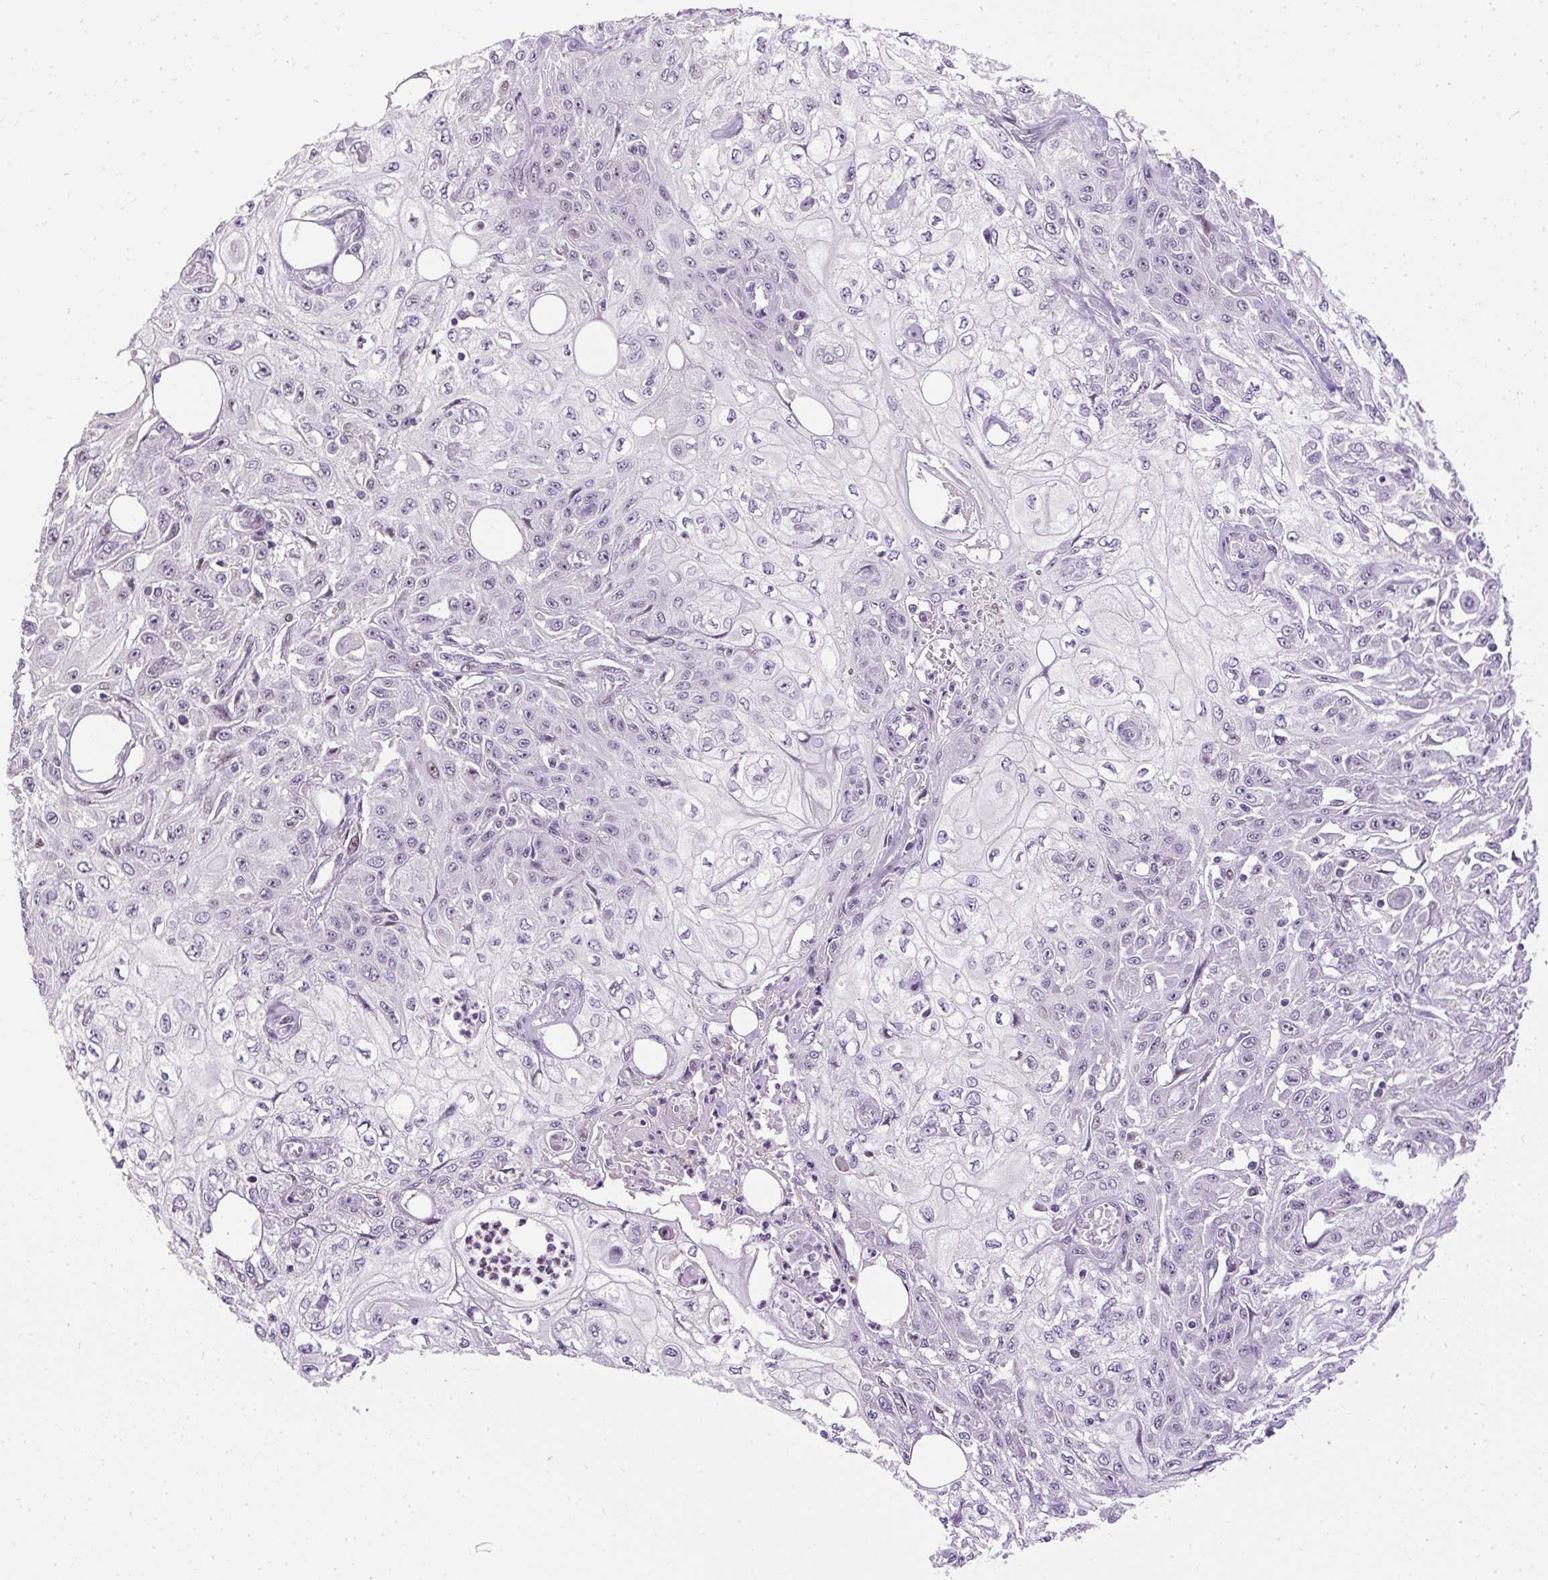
{"staining": {"intensity": "negative", "quantity": "none", "location": "none"}, "tissue": "skin cancer", "cell_type": "Tumor cells", "image_type": "cancer", "snomed": [{"axis": "morphology", "description": "Squamous cell carcinoma, NOS"}, {"axis": "morphology", "description": "Squamous cell carcinoma, metastatic, NOS"}, {"axis": "topography", "description": "Skin"}, {"axis": "topography", "description": "Lymph node"}], "caption": "Photomicrograph shows no protein expression in tumor cells of skin cancer (metastatic squamous cell carcinoma) tissue.", "gene": "ARHGEF18", "patient": {"sex": "male", "age": 75}}